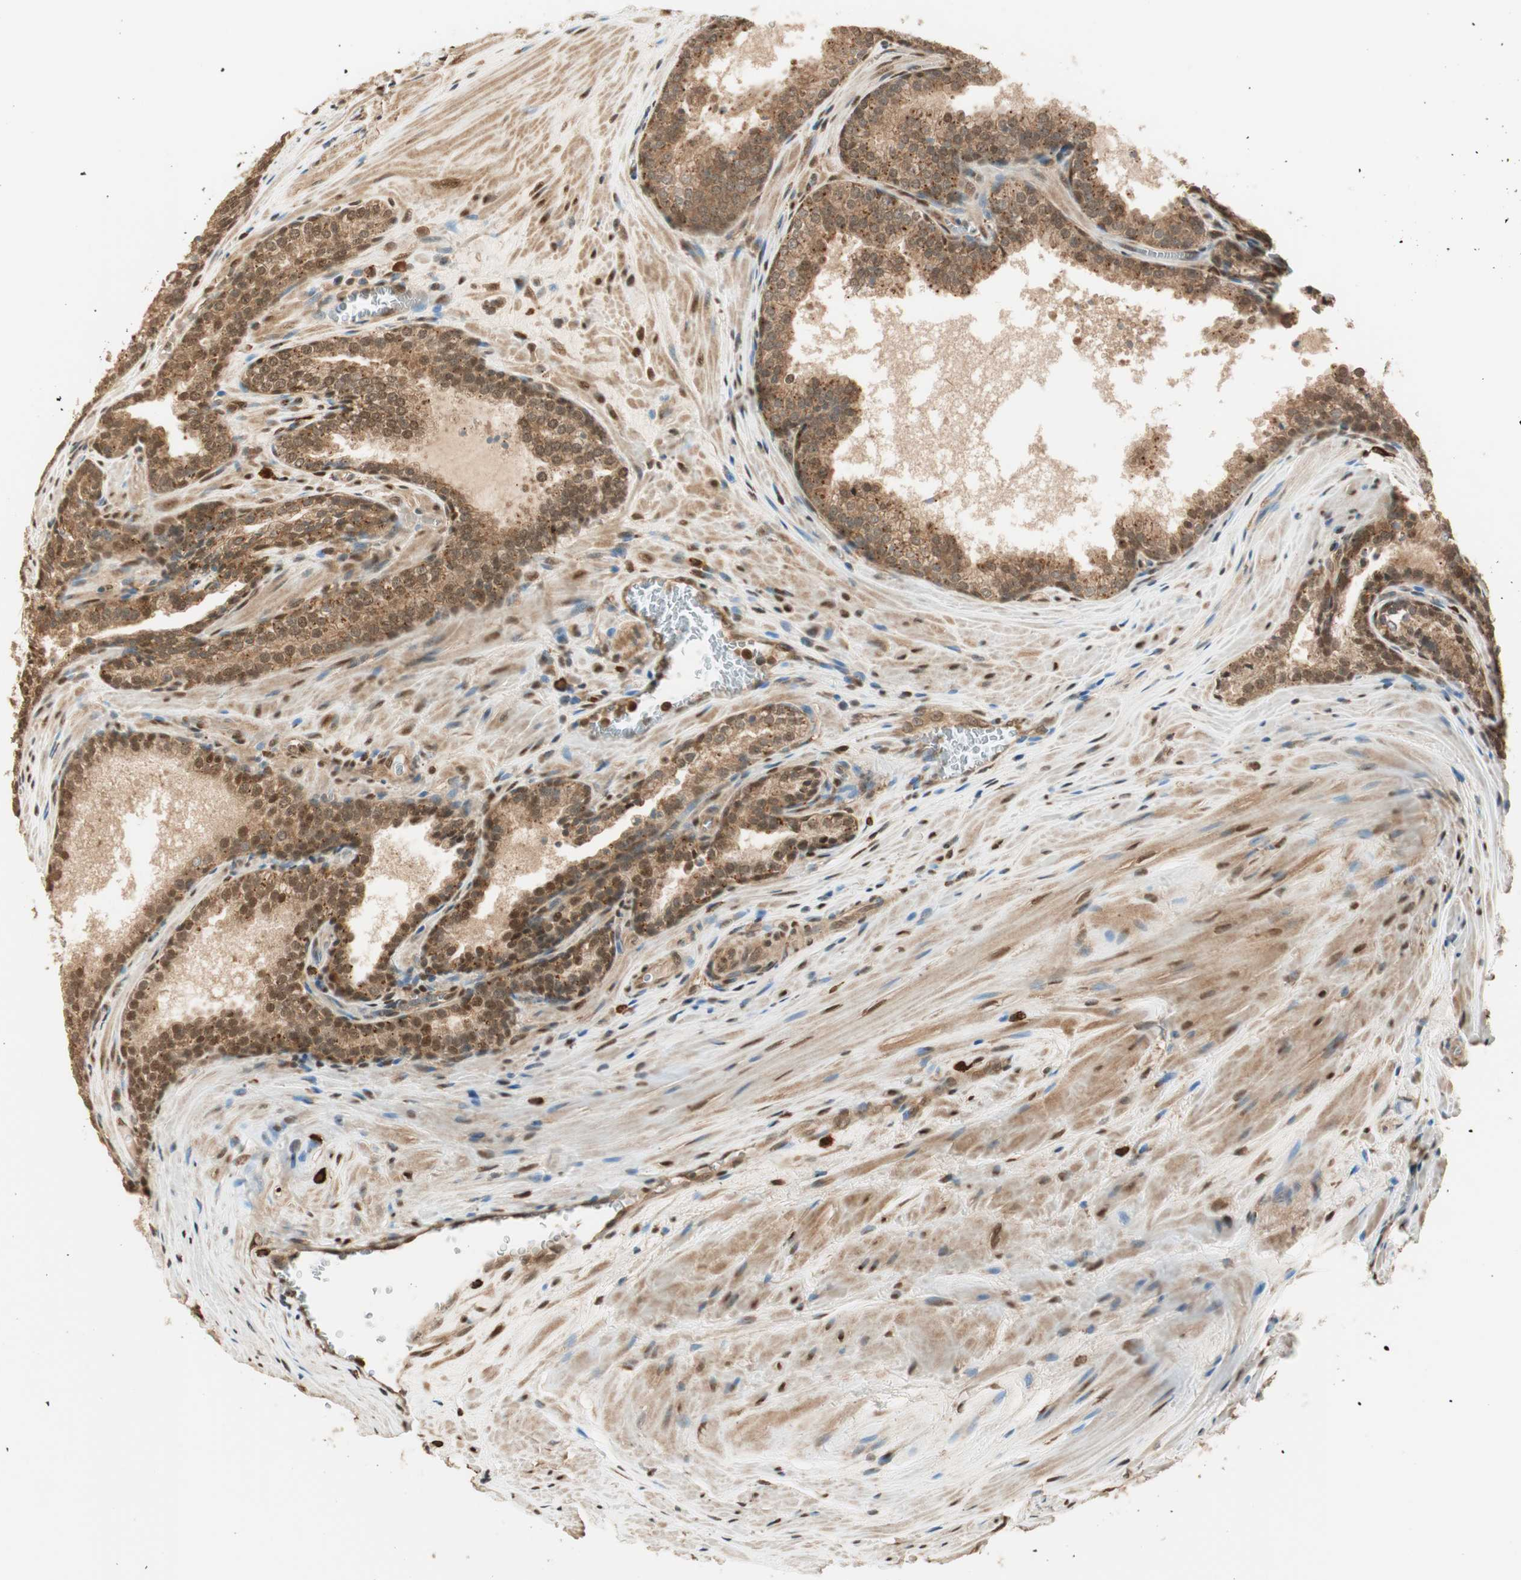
{"staining": {"intensity": "moderate", "quantity": ">75%", "location": "cytoplasmic/membranous,nuclear"}, "tissue": "prostate cancer", "cell_type": "Tumor cells", "image_type": "cancer", "snomed": [{"axis": "morphology", "description": "Adenocarcinoma, Low grade"}, {"axis": "topography", "description": "Prostate"}], "caption": "Protein expression by immunohistochemistry (IHC) shows moderate cytoplasmic/membranous and nuclear positivity in approximately >75% of tumor cells in prostate cancer.", "gene": "ZNF443", "patient": {"sex": "male", "age": 60}}